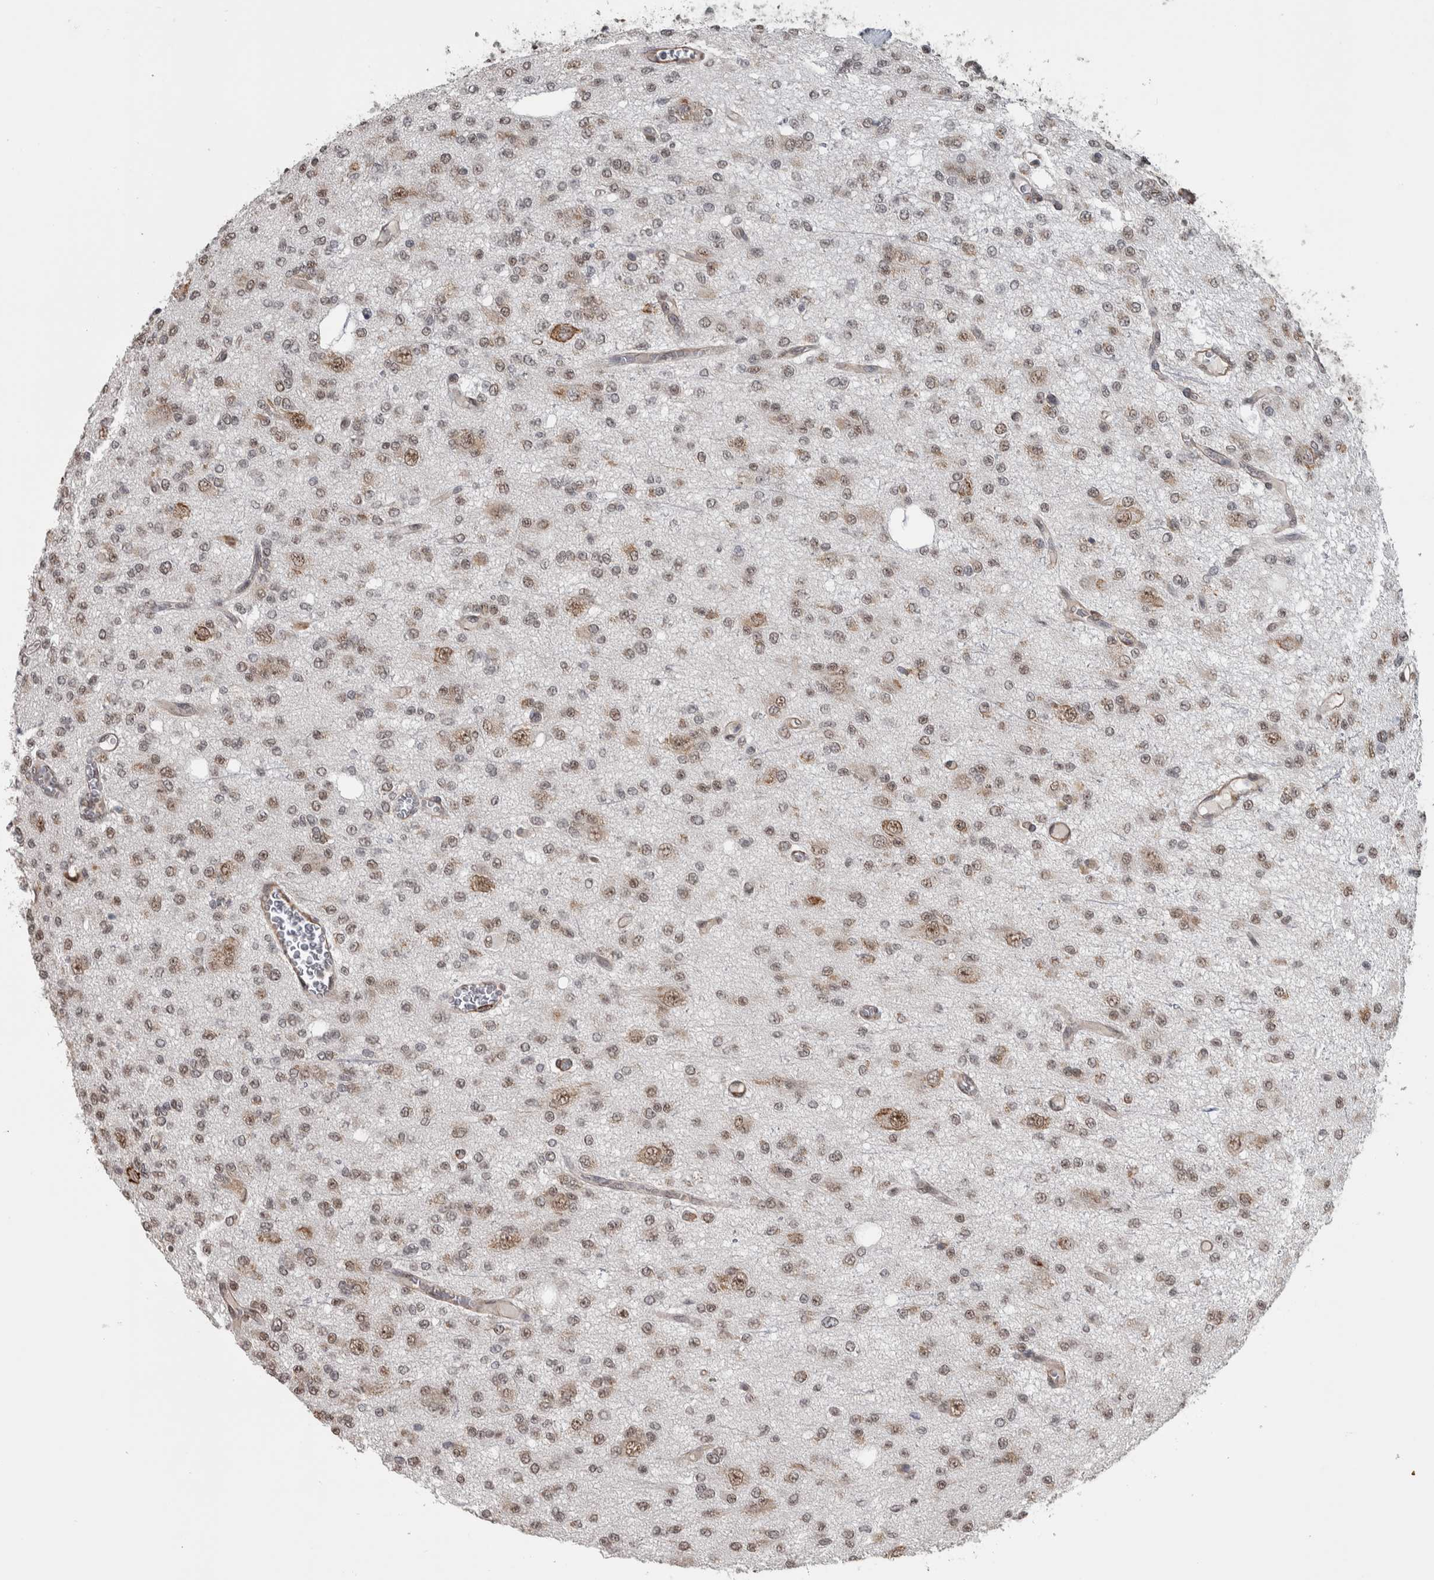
{"staining": {"intensity": "weak", "quantity": ">75%", "location": "nuclear"}, "tissue": "glioma", "cell_type": "Tumor cells", "image_type": "cancer", "snomed": [{"axis": "morphology", "description": "Glioma, malignant, Low grade"}, {"axis": "topography", "description": "Brain"}], "caption": "Malignant low-grade glioma stained with DAB IHC shows low levels of weak nuclear expression in approximately >75% of tumor cells.", "gene": "DDX42", "patient": {"sex": "male", "age": 38}}